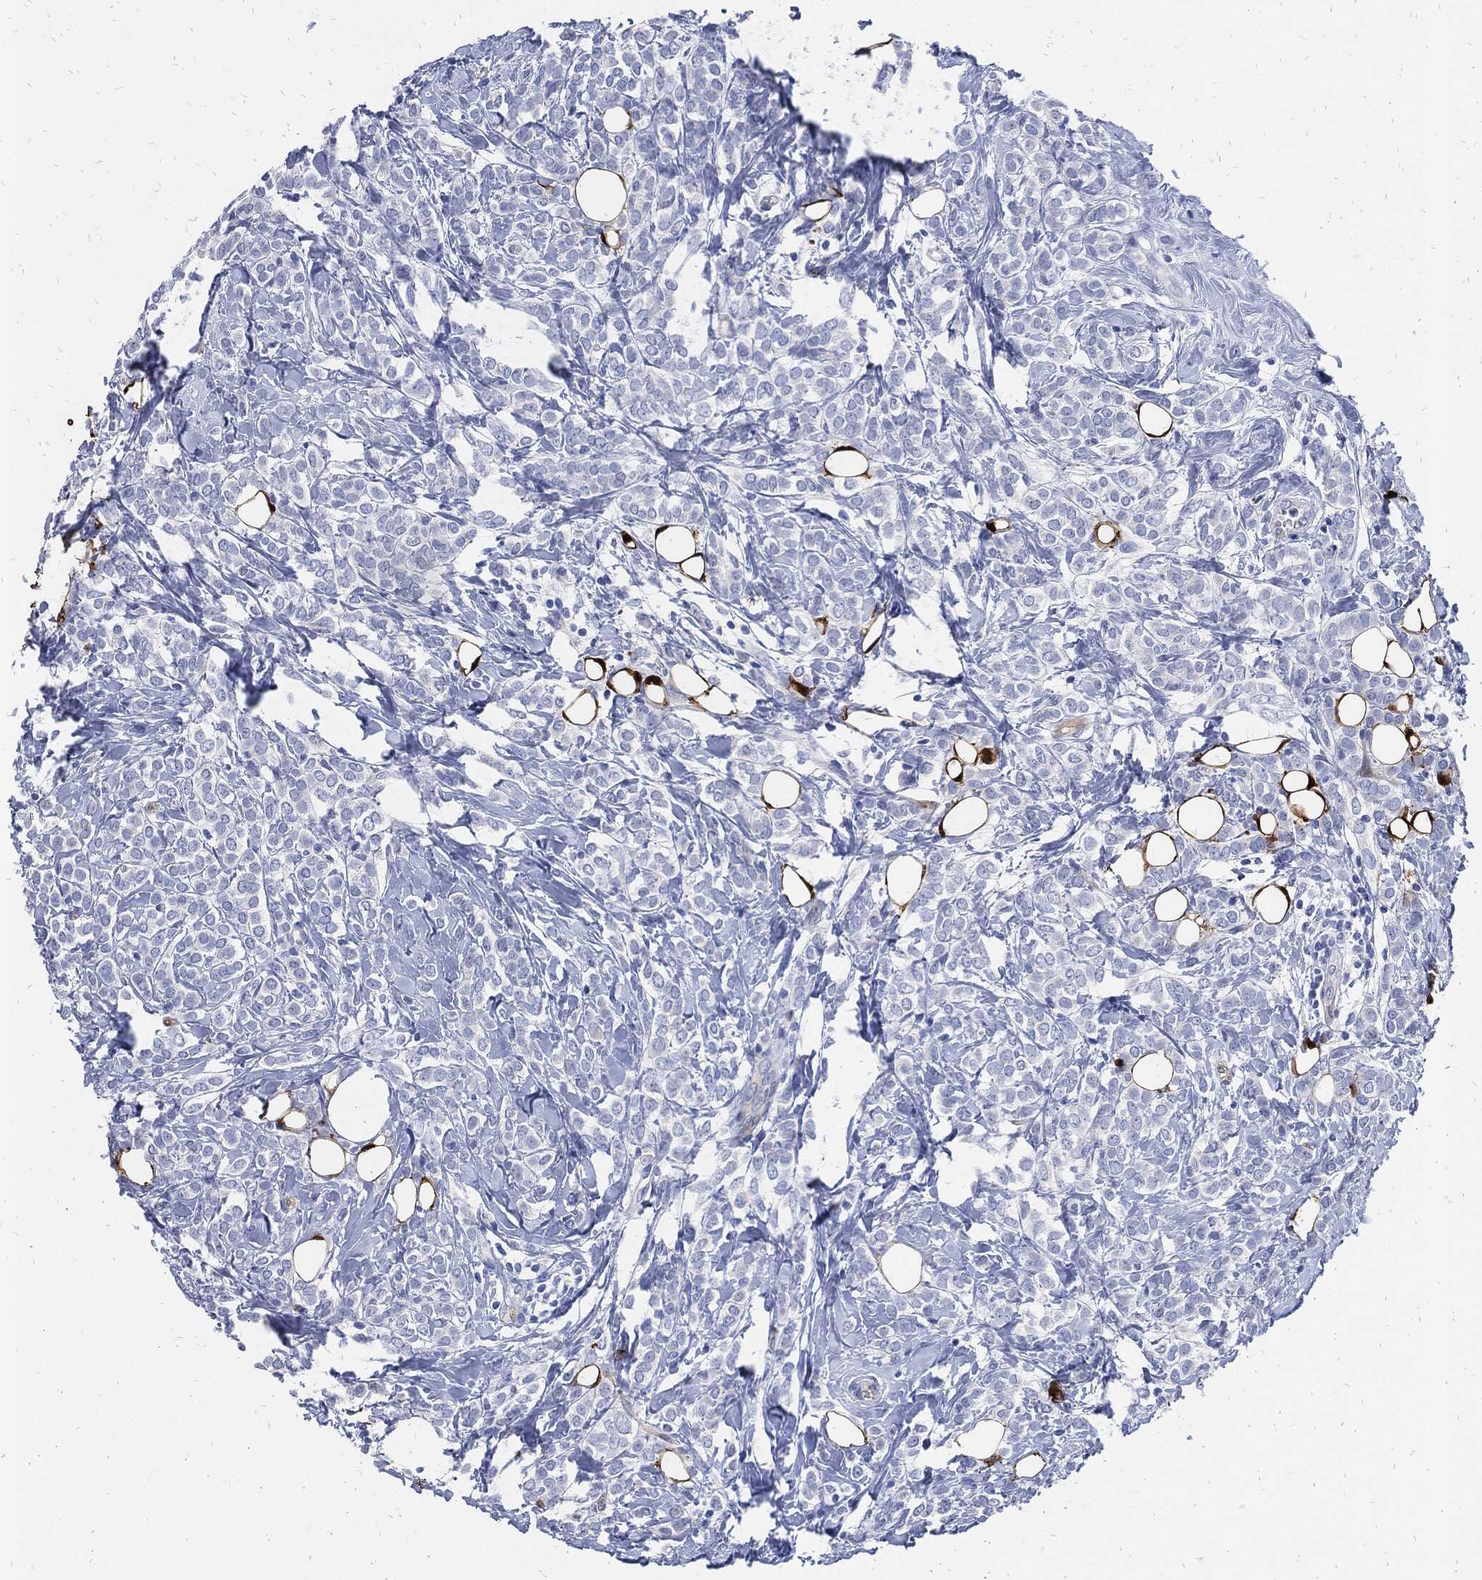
{"staining": {"intensity": "negative", "quantity": "none", "location": "none"}, "tissue": "breast cancer", "cell_type": "Tumor cells", "image_type": "cancer", "snomed": [{"axis": "morphology", "description": "Lobular carcinoma"}, {"axis": "topography", "description": "Breast"}], "caption": "Immunohistochemistry image of human breast lobular carcinoma stained for a protein (brown), which shows no positivity in tumor cells. (Brightfield microscopy of DAB (3,3'-diaminobenzidine) immunohistochemistry (IHC) at high magnification).", "gene": "FABP4", "patient": {"sex": "female", "age": 49}}